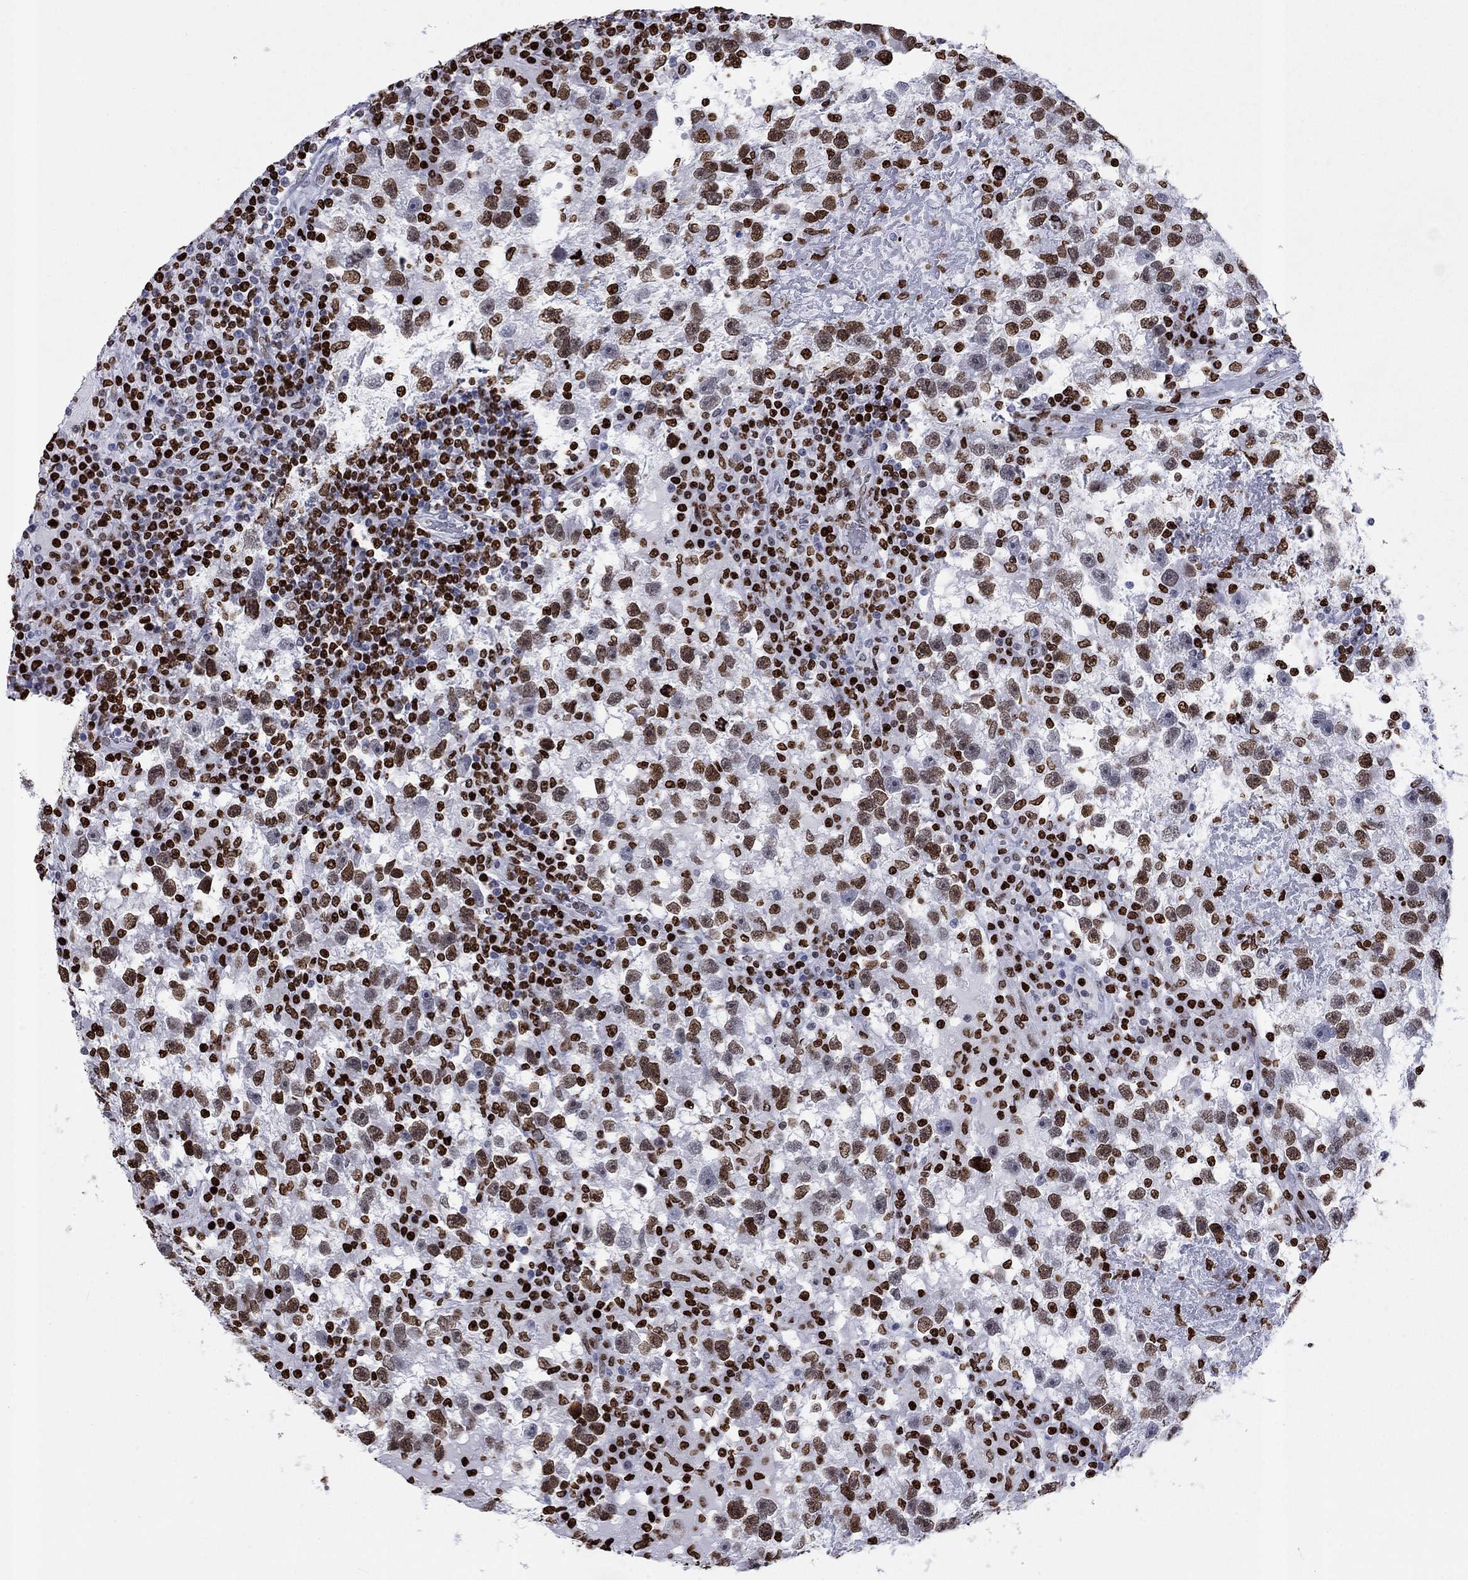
{"staining": {"intensity": "moderate", "quantity": "25%-75%", "location": "nuclear"}, "tissue": "testis cancer", "cell_type": "Tumor cells", "image_type": "cancer", "snomed": [{"axis": "morphology", "description": "Seminoma, NOS"}, {"axis": "topography", "description": "Testis"}], "caption": "Immunohistochemistry of testis cancer reveals medium levels of moderate nuclear expression in approximately 25%-75% of tumor cells.", "gene": "H1-5", "patient": {"sex": "male", "age": 47}}